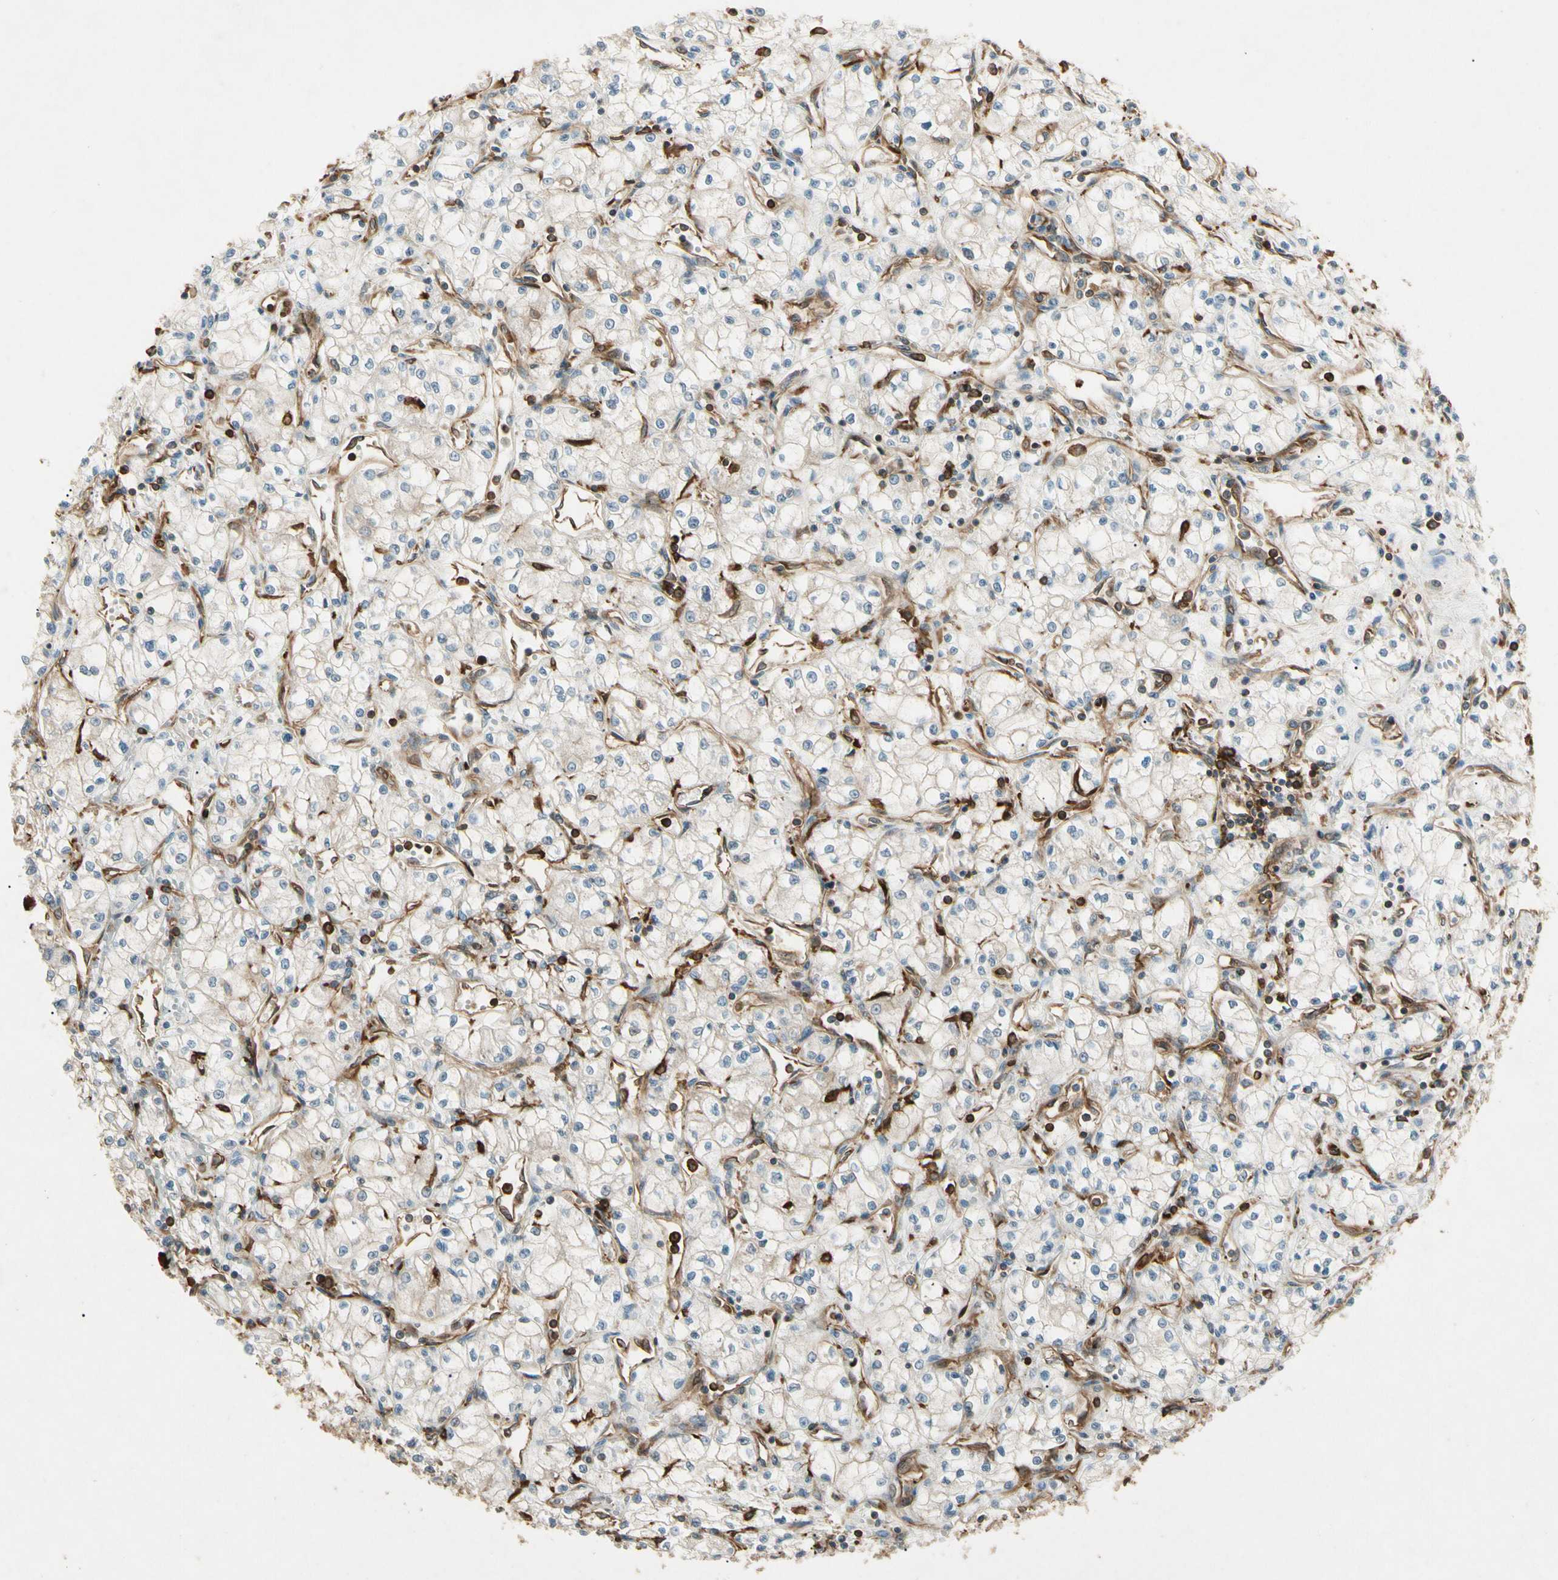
{"staining": {"intensity": "weak", "quantity": ">75%", "location": "cytoplasmic/membranous"}, "tissue": "renal cancer", "cell_type": "Tumor cells", "image_type": "cancer", "snomed": [{"axis": "morphology", "description": "Normal tissue, NOS"}, {"axis": "morphology", "description": "Adenocarcinoma, NOS"}, {"axis": "topography", "description": "Kidney"}], "caption": "Tumor cells exhibit low levels of weak cytoplasmic/membranous positivity in approximately >75% of cells in renal adenocarcinoma.", "gene": "ARPC2", "patient": {"sex": "male", "age": 59}}